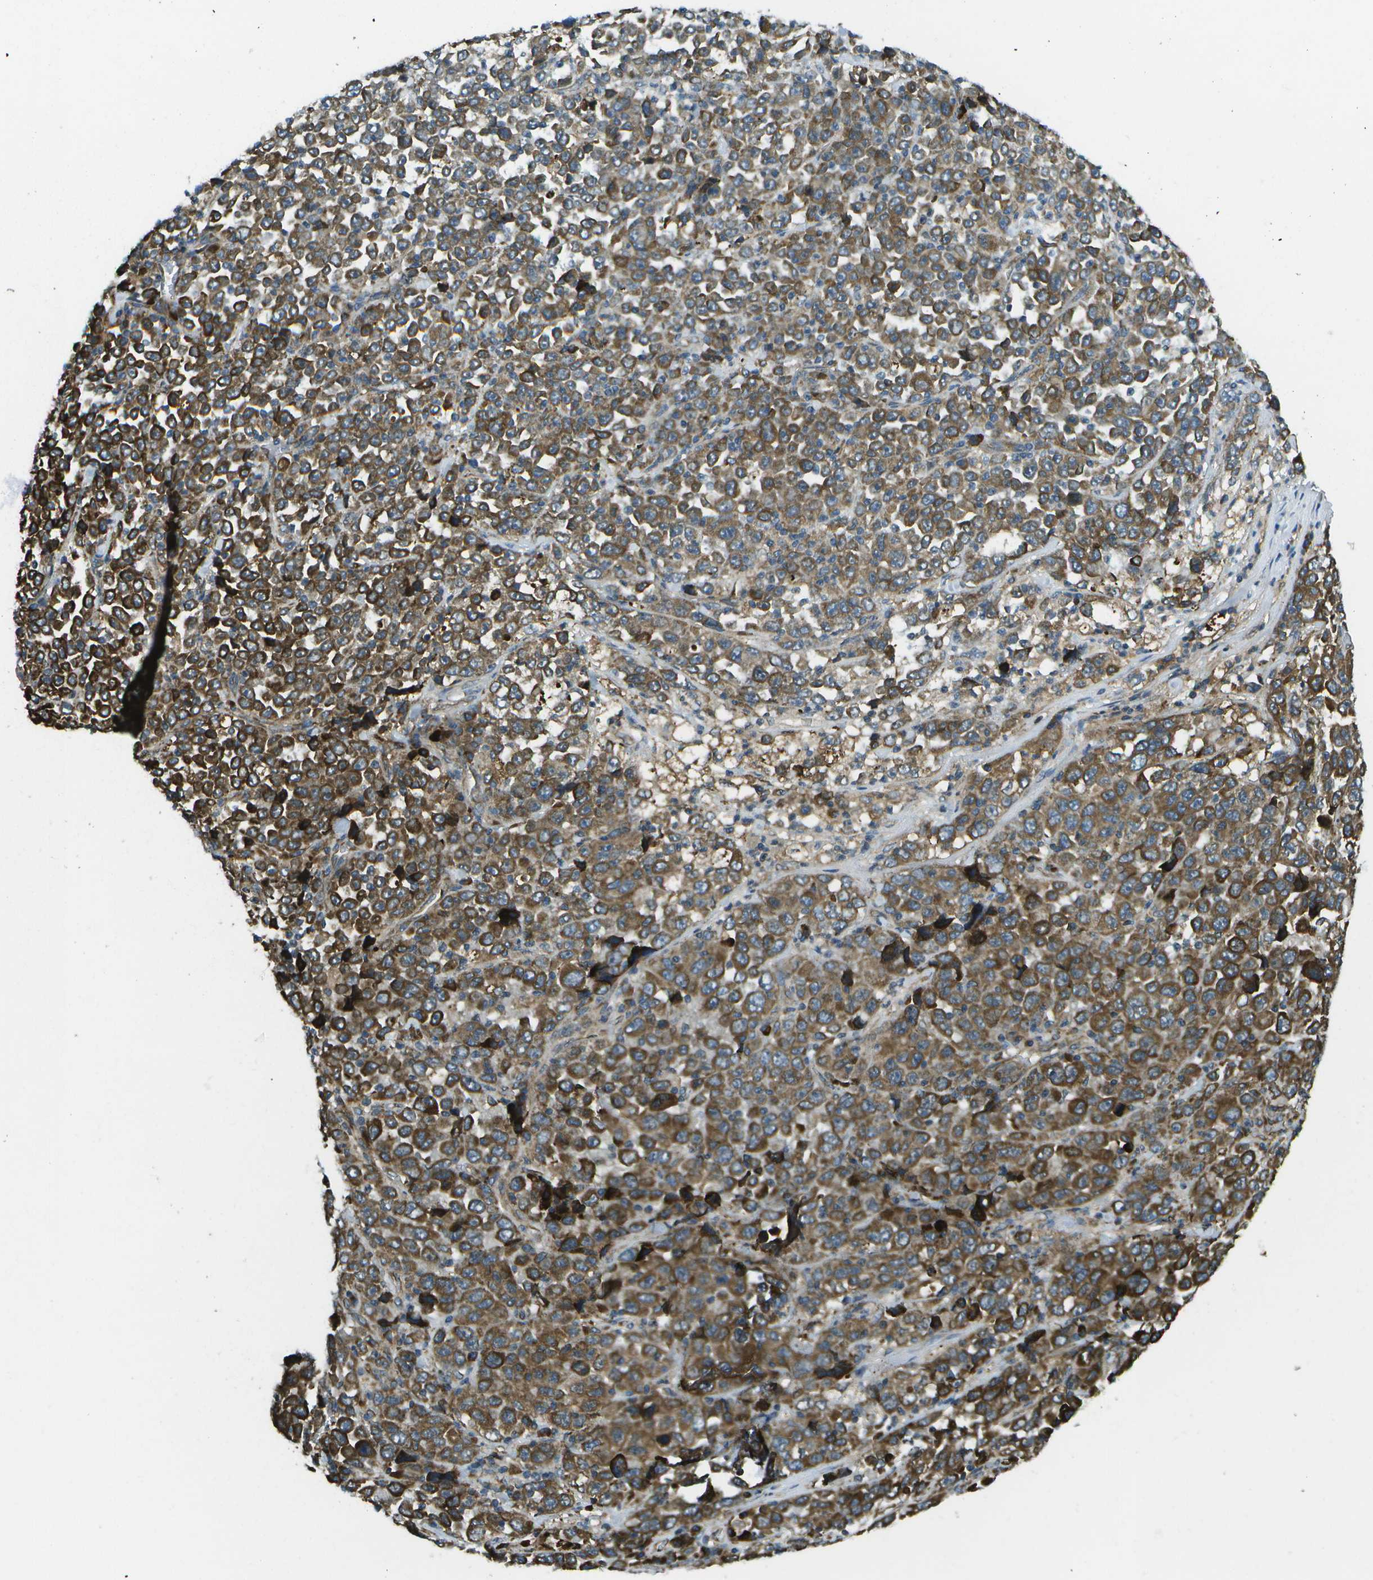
{"staining": {"intensity": "moderate", "quantity": ">75%", "location": "cytoplasmic/membranous"}, "tissue": "stomach cancer", "cell_type": "Tumor cells", "image_type": "cancer", "snomed": [{"axis": "morphology", "description": "Normal tissue, NOS"}, {"axis": "morphology", "description": "Adenocarcinoma, NOS"}, {"axis": "topography", "description": "Stomach, upper"}, {"axis": "topography", "description": "Stomach"}], "caption": "This is an image of IHC staining of stomach adenocarcinoma, which shows moderate positivity in the cytoplasmic/membranous of tumor cells.", "gene": "USP30", "patient": {"sex": "male", "age": 59}}